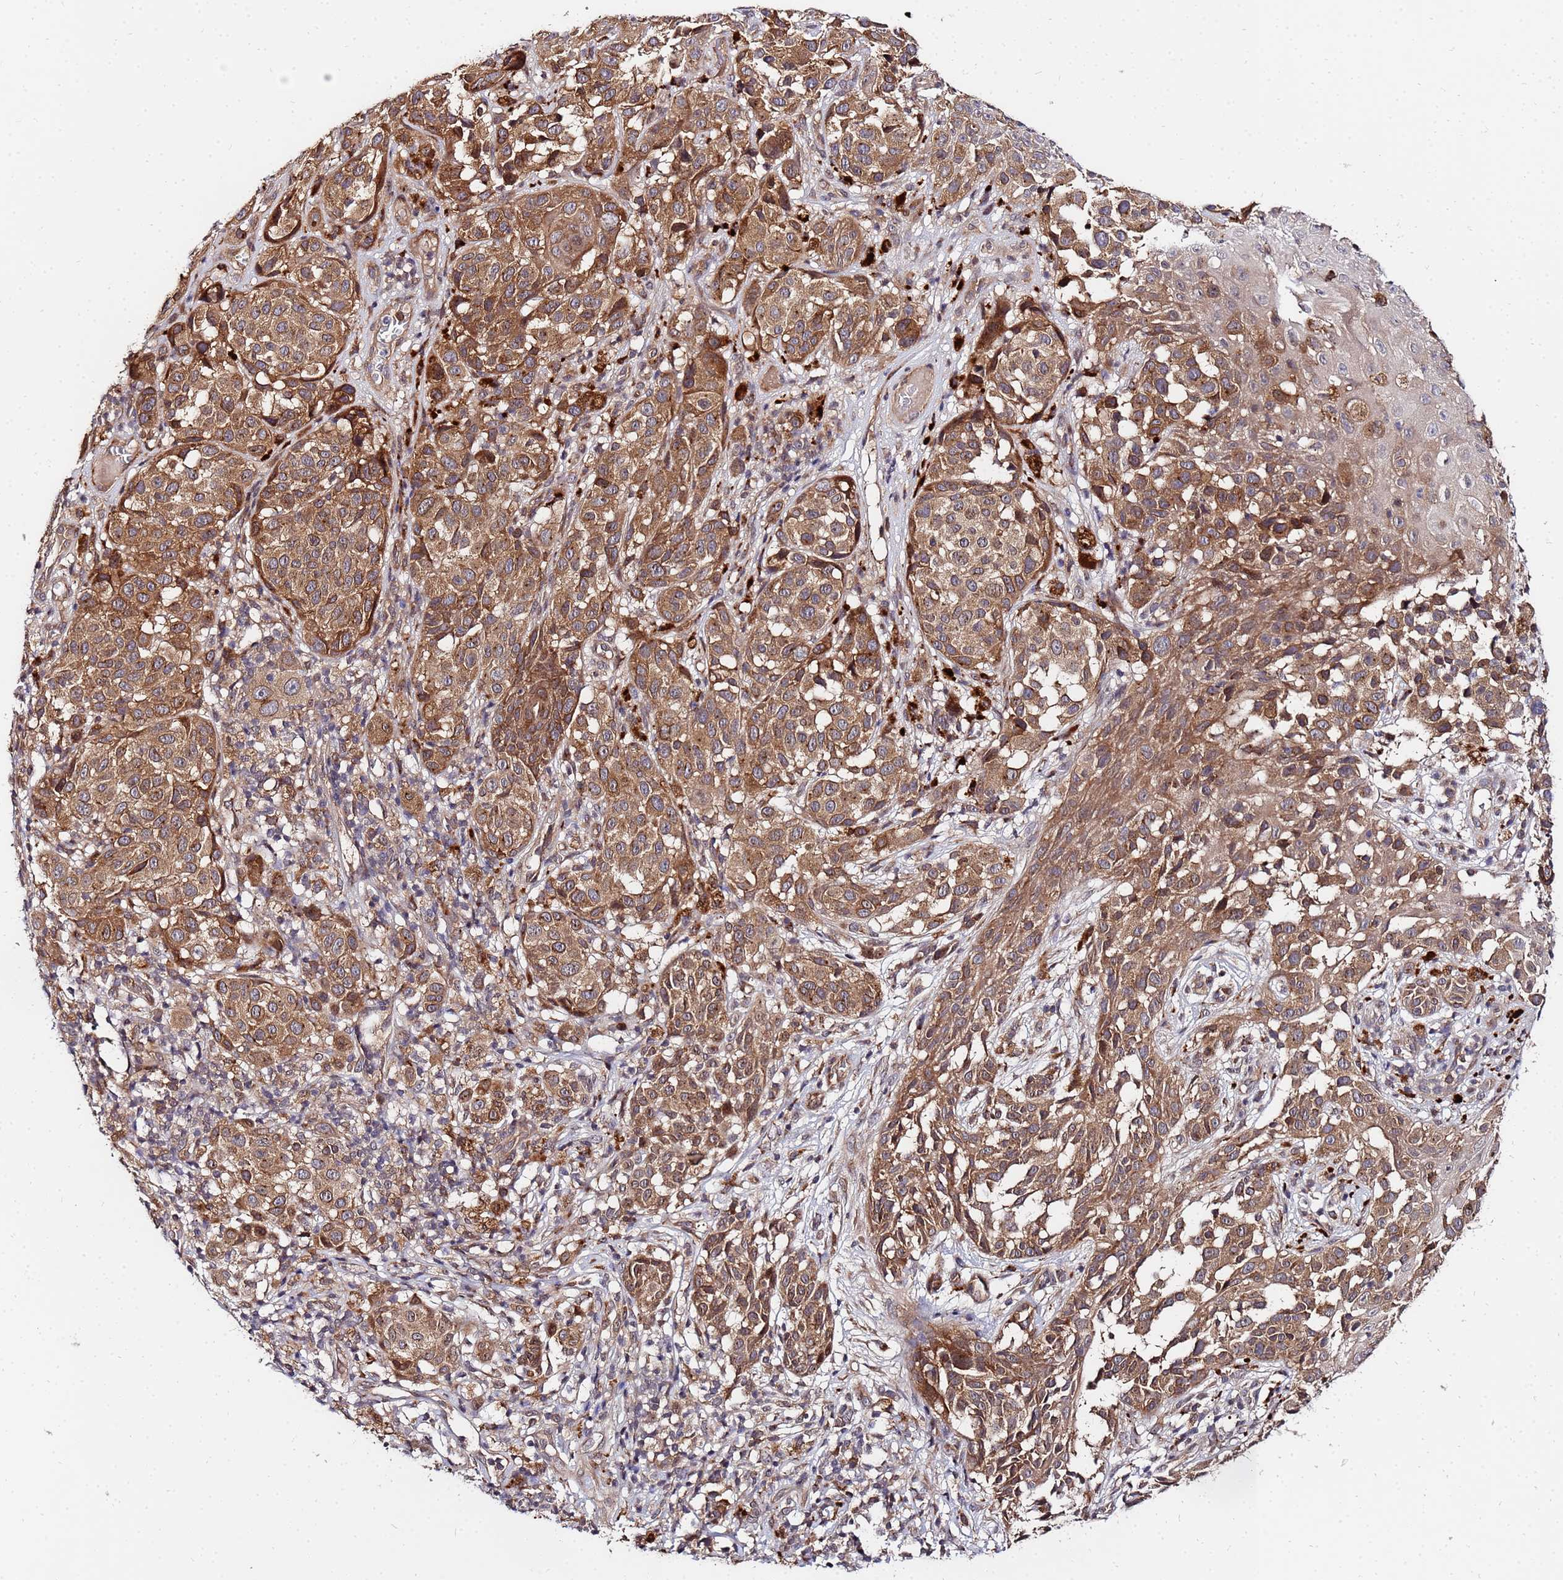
{"staining": {"intensity": "moderate", "quantity": ">75%", "location": "cytoplasmic/membranous"}, "tissue": "melanoma", "cell_type": "Tumor cells", "image_type": "cancer", "snomed": [{"axis": "morphology", "description": "Malignant melanoma, NOS"}, {"axis": "topography", "description": "Skin"}], "caption": "Moderate cytoplasmic/membranous protein positivity is appreciated in approximately >75% of tumor cells in melanoma. (DAB (3,3'-diaminobenzidine) IHC, brown staining for protein, blue staining for nuclei).", "gene": "UNC93B1", "patient": {"sex": "male", "age": 38}}